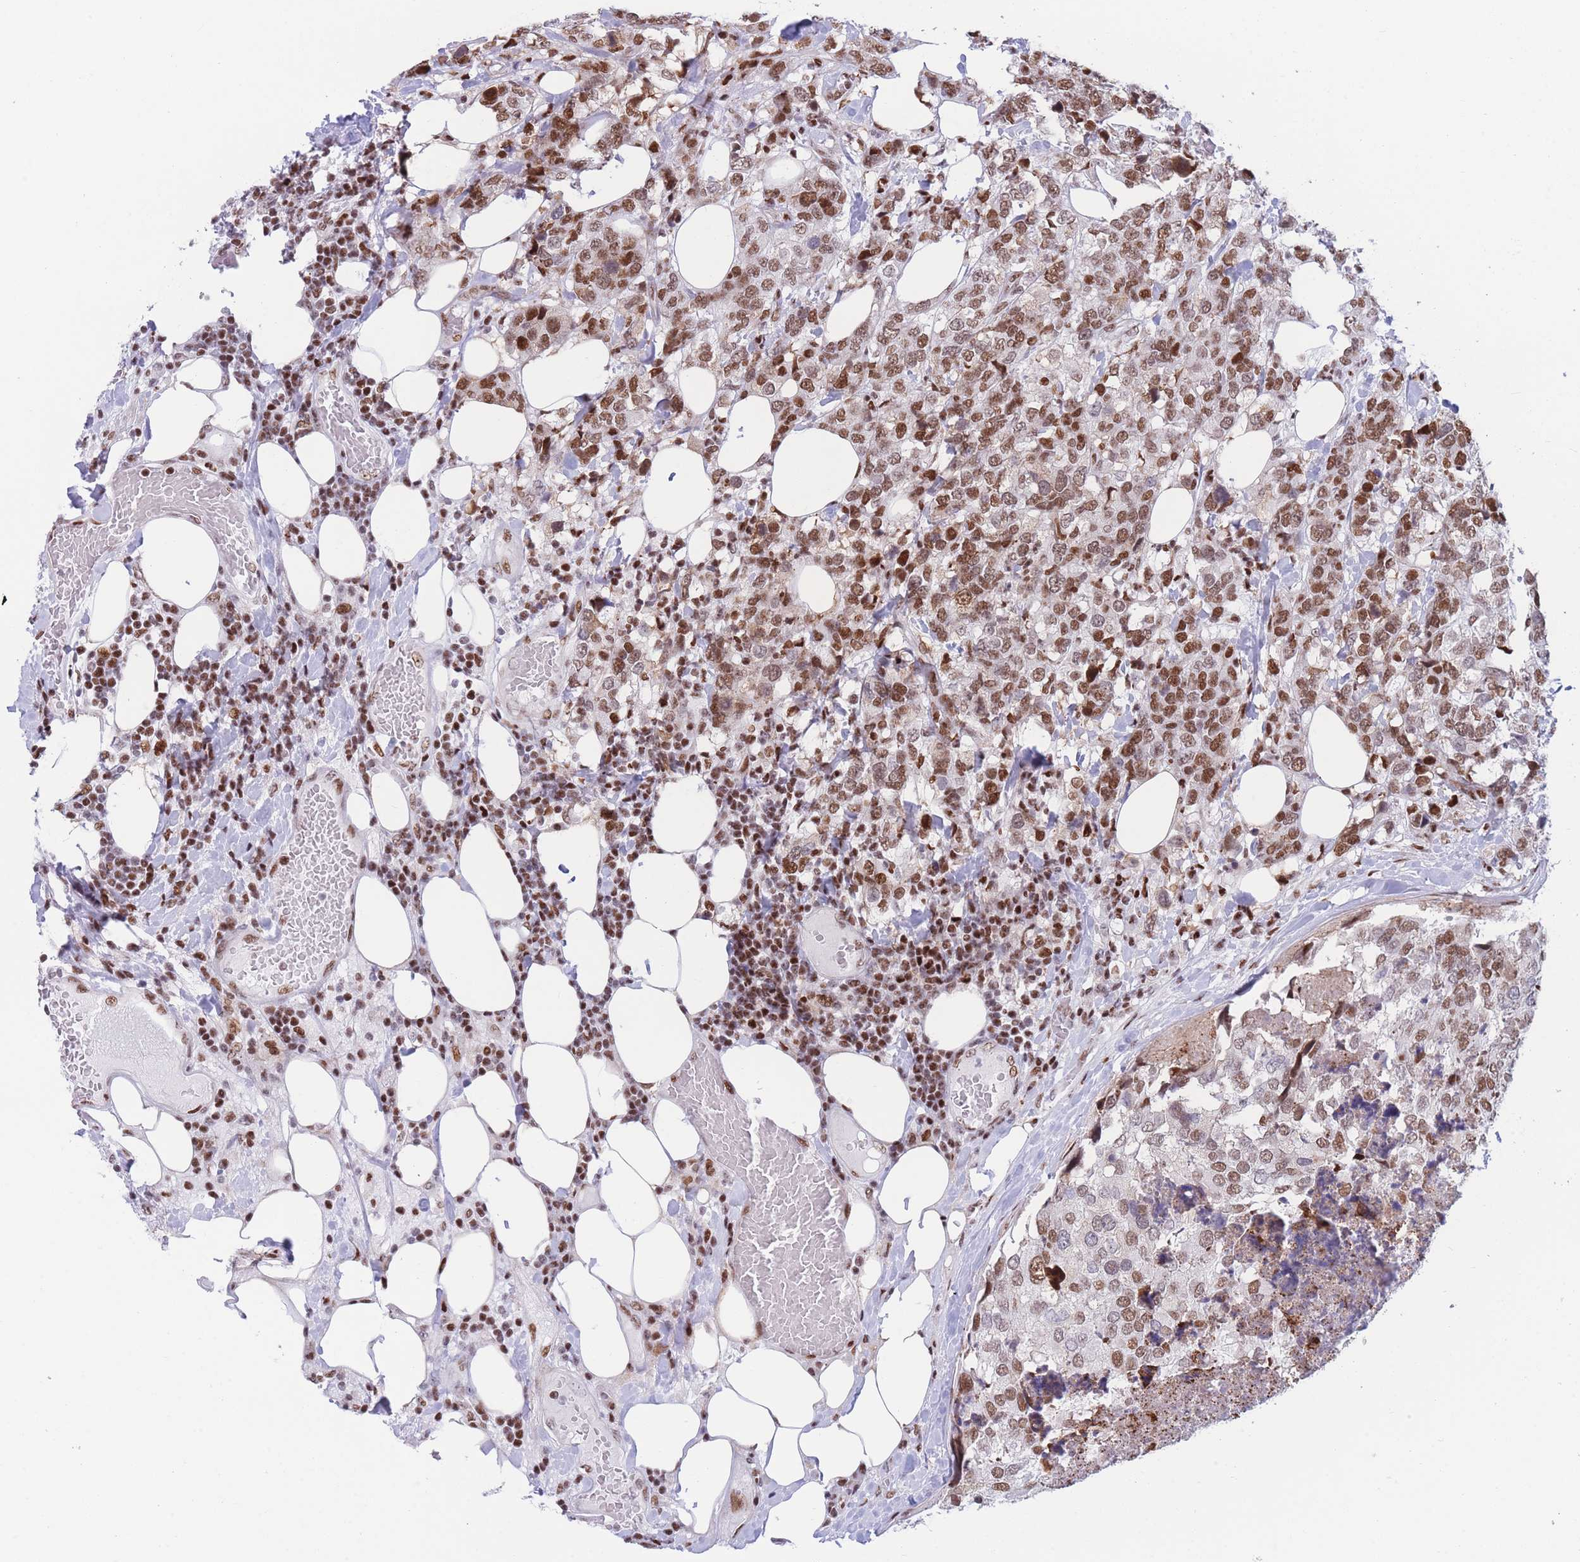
{"staining": {"intensity": "moderate", "quantity": ">75%", "location": "nuclear"}, "tissue": "breast cancer", "cell_type": "Tumor cells", "image_type": "cancer", "snomed": [{"axis": "morphology", "description": "Lobular carcinoma"}, {"axis": "topography", "description": "Breast"}], "caption": "Lobular carcinoma (breast) stained with DAB (3,3'-diaminobenzidine) immunohistochemistry (IHC) shows medium levels of moderate nuclear expression in approximately >75% of tumor cells.", "gene": "DNAJC3", "patient": {"sex": "female", "age": 59}}